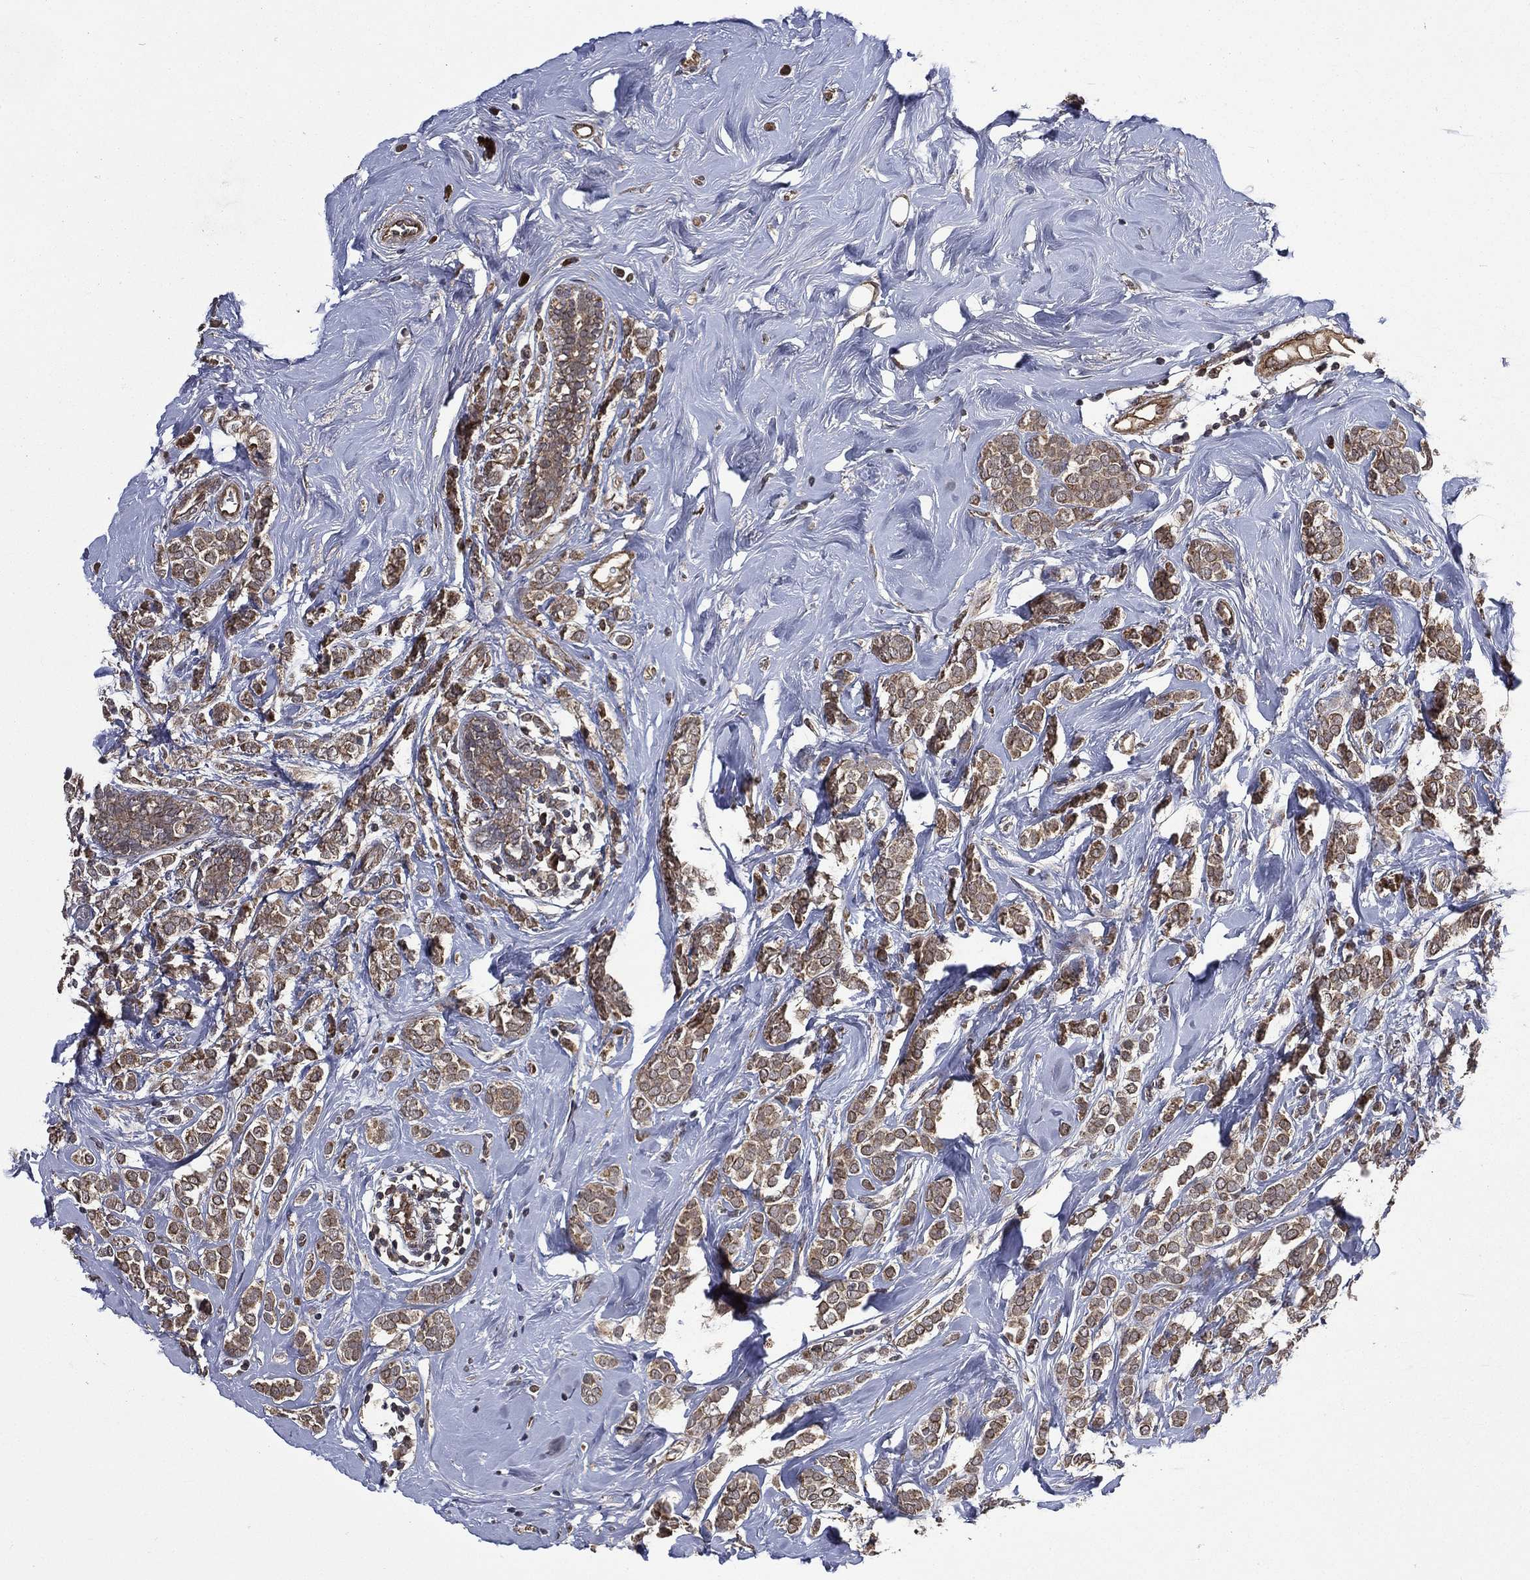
{"staining": {"intensity": "moderate", "quantity": ">75%", "location": "cytoplasmic/membranous"}, "tissue": "breast cancer", "cell_type": "Tumor cells", "image_type": "cancer", "snomed": [{"axis": "morphology", "description": "Lobular carcinoma"}, {"axis": "topography", "description": "Breast"}], "caption": "Protein expression analysis of breast lobular carcinoma displays moderate cytoplasmic/membranous positivity in approximately >75% of tumor cells.", "gene": "RAB11FIP4", "patient": {"sex": "female", "age": 49}}